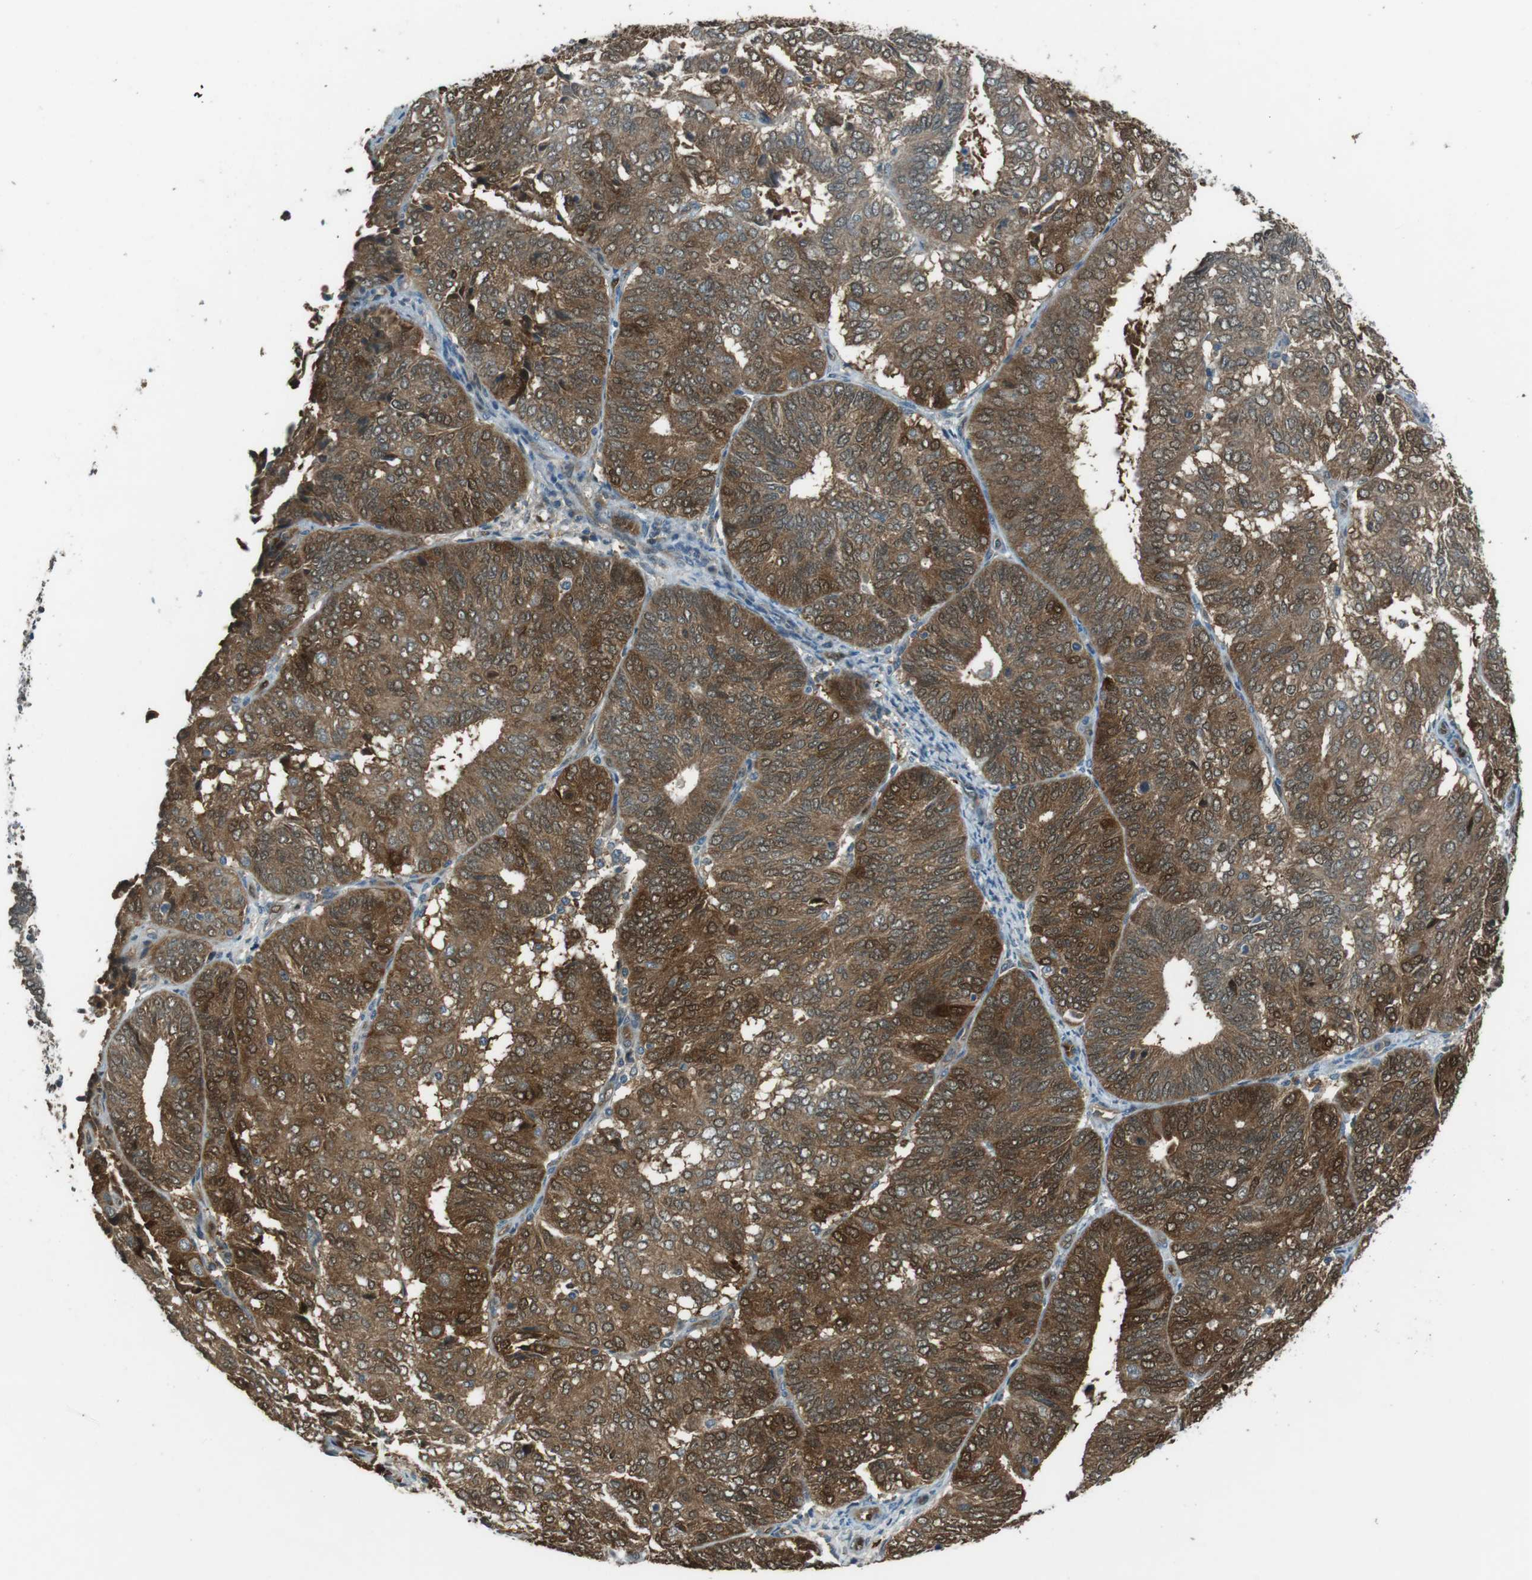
{"staining": {"intensity": "moderate", "quantity": ">75%", "location": "cytoplasmic/membranous,nuclear"}, "tissue": "endometrial cancer", "cell_type": "Tumor cells", "image_type": "cancer", "snomed": [{"axis": "morphology", "description": "Adenocarcinoma, NOS"}, {"axis": "topography", "description": "Uterus"}], "caption": "Brown immunohistochemical staining in human endometrial adenocarcinoma demonstrates moderate cytoplasmic/membranous and nuclear staining in approximately >75% of tumor cells.", "gene": "MFAP3", "patient": {"sex": "female", "age": 60}}